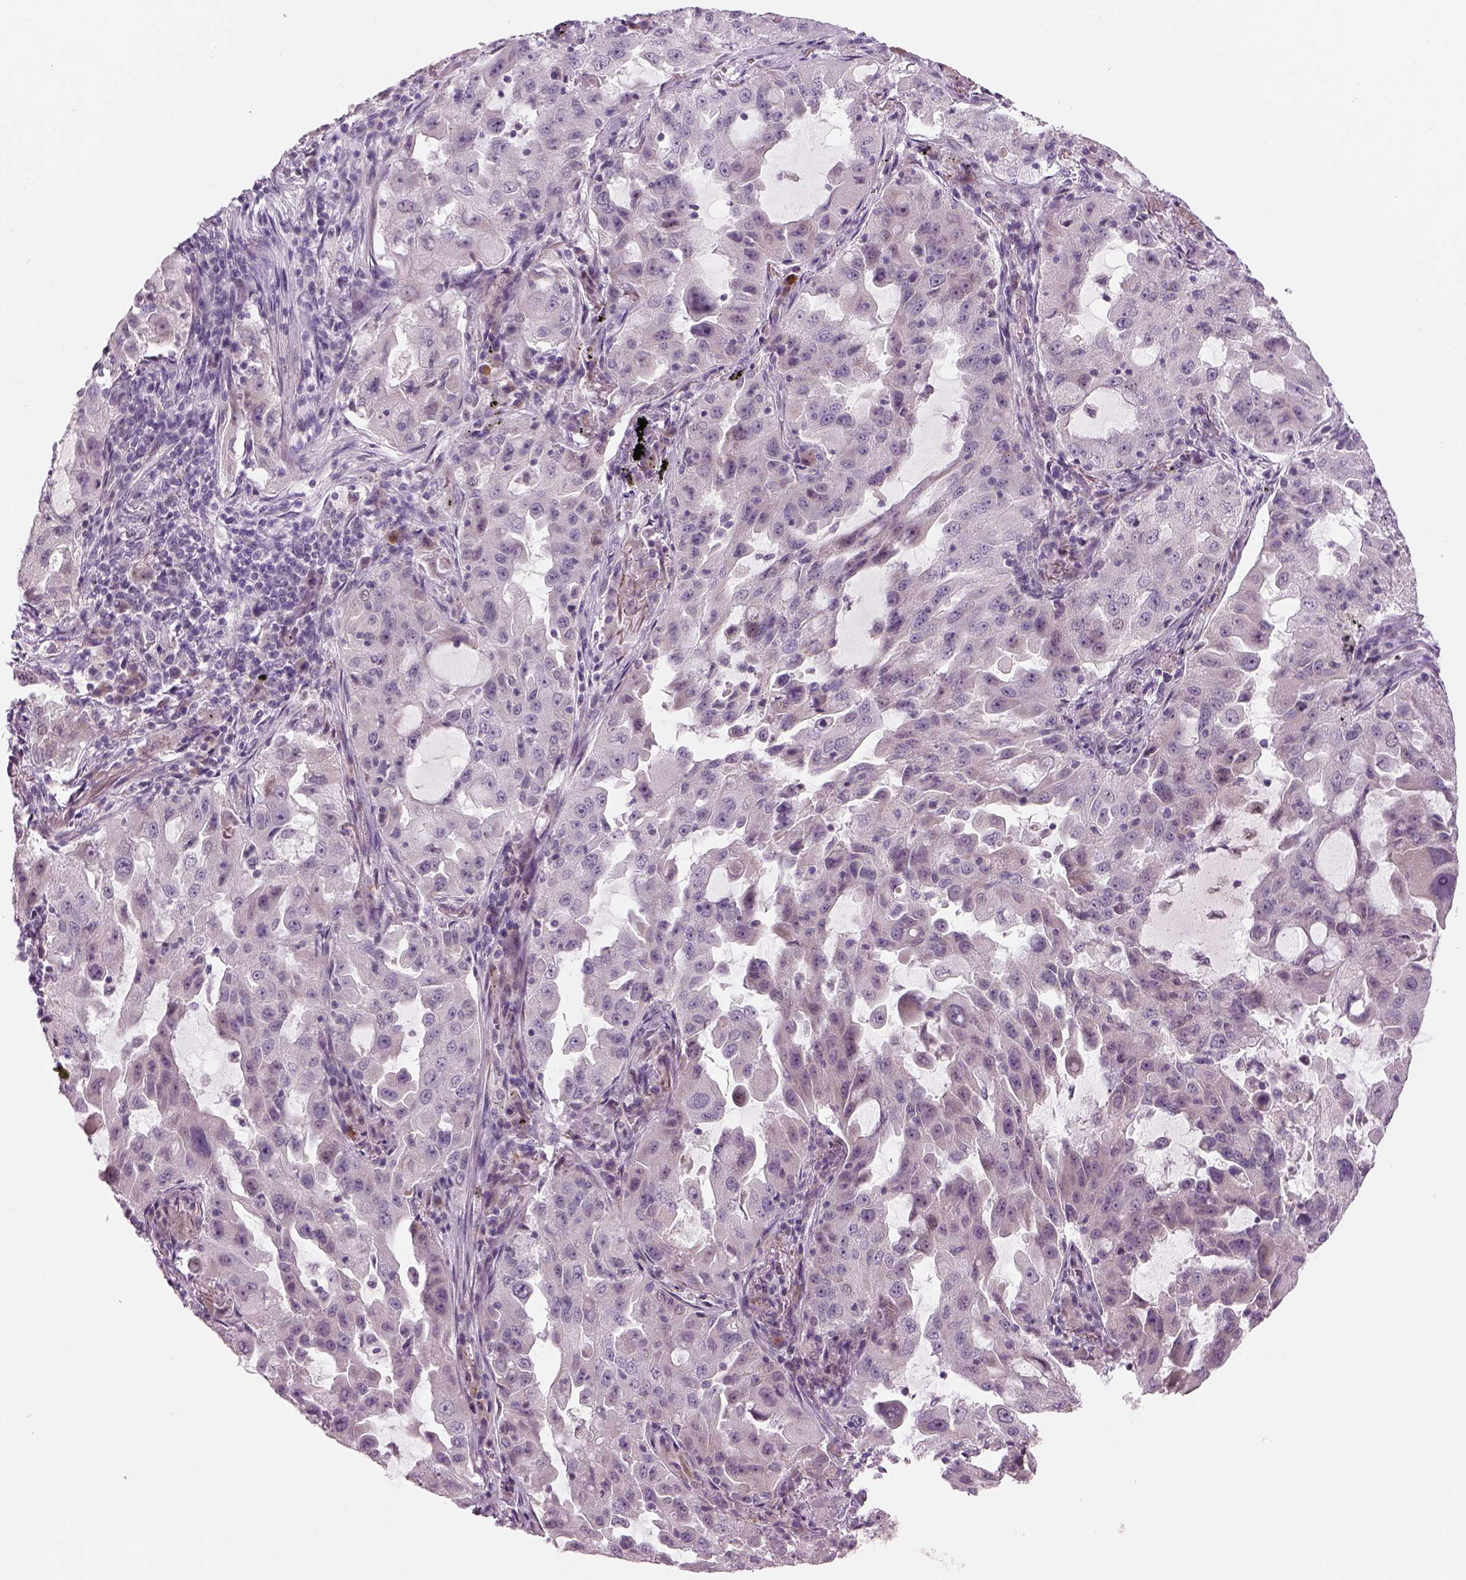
{"staining": {"intensity": "negative", "quantity": "none", "location": "none"}, "tissue": "lung cancer", "cell_type": "Tumor cells", "image_type": "cancer", "snomed": [{"axis": "morphology", "description": "Adenocarcinoma, NOS"}, {"axis": "topography", "description": "Lung"}], "caption": "The photomicrograph reveals no staining of tumor cells in lung adenocarcinoma.", "gene": "PENK", "patient": {"sex": "female", "age": 61}}